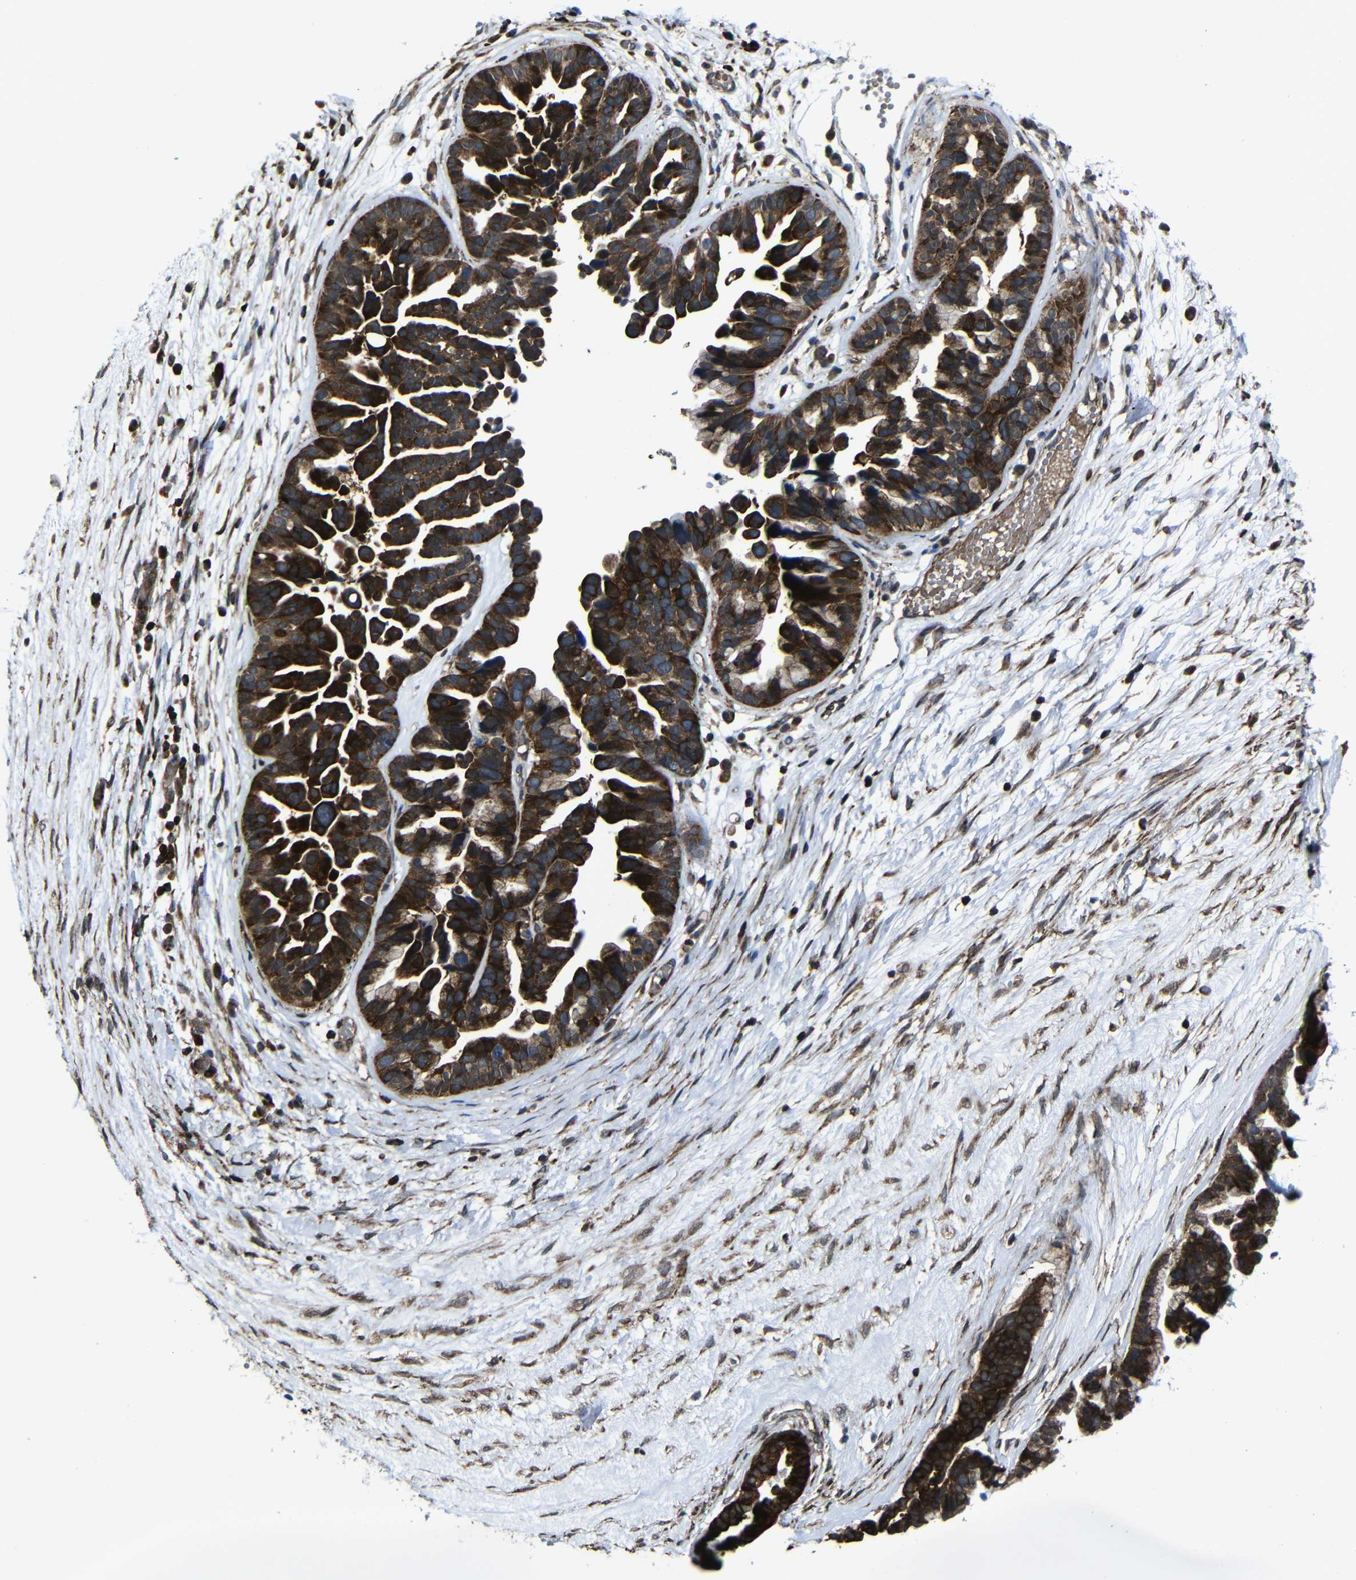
{"staining": {"intensity": "strong", "quantity": ">75%", "location": "cytoplasmic/membranous"}, "tissue": "ovarian cancer", "cell_type": "Tumor cells", "image_type": "cancer", "snomed": [{"axis": "morphology", "description": "Cystadenocarcinoma, serous, NOS"}, {"axis": "topography", "description": "Ovary"}], "caption": "High-power microscopy captured an immunohistochemistry histopathology image of serous cystadenocarcinoma (ovarian), revealing strong cytoplasmic/membranous staining in approximately >75% of tumor cells.", "gene": "KIAA0513", "patient": {"sex": "female", "age": 56}}